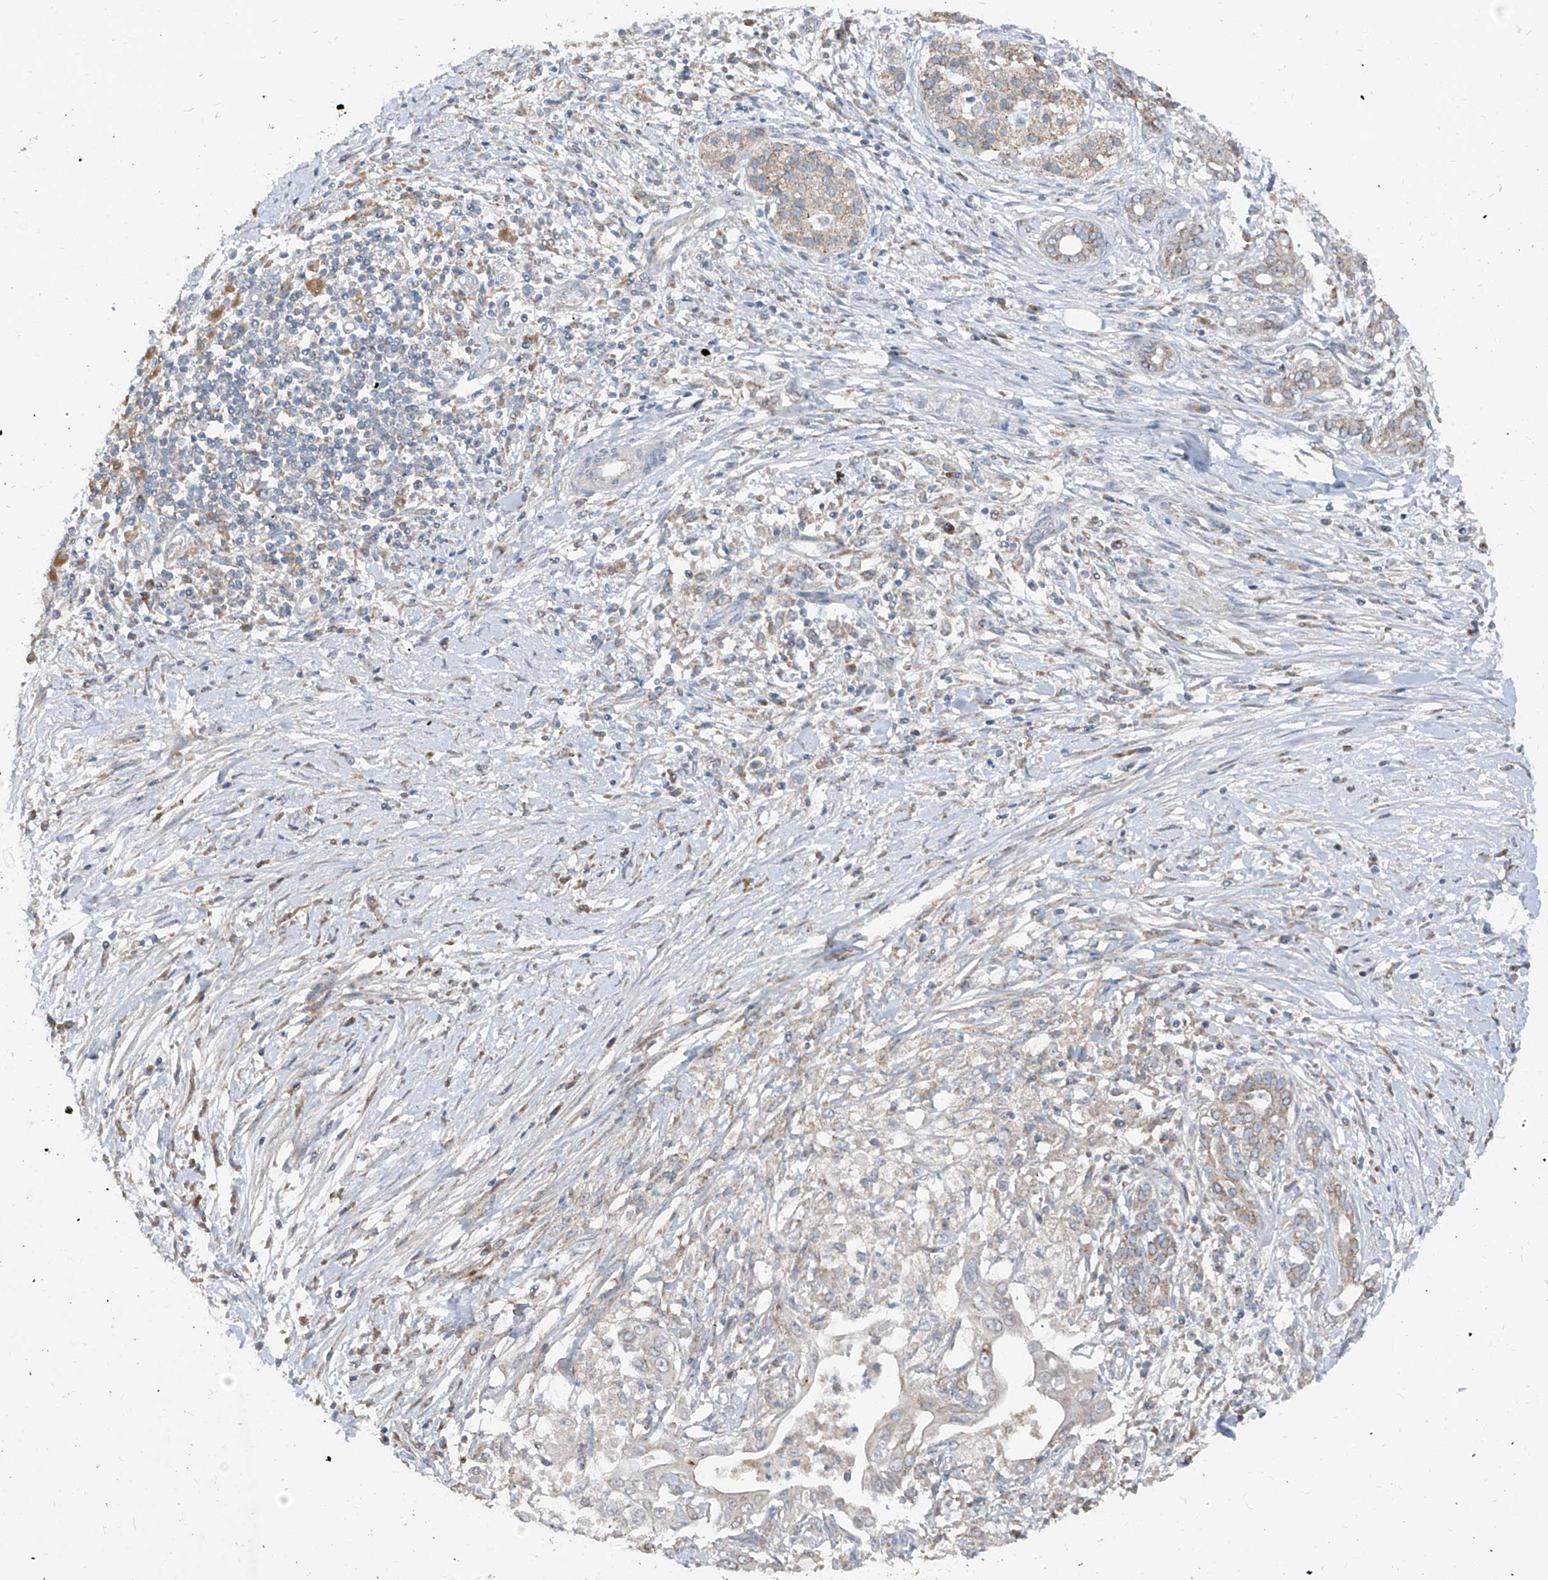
{"staining": {"intensity": "moderate", "quantity": "25%-75%", "location": "cytoplasmic/membranous"}, "tissue": "pancreatic cancer", "cell_type": "Tumor cells", "image_type": "cancer", "snomed": [{"axis": "morphology", "description": "Adenocarcinoma, NOS"}, {"axis": "topography", "description": "Pancreas"}], "caption": "Protein expression analysis of human pancreatic cancer (adenocarcinoma) reveals moderate cytoplasmic/membranous expression in approximately 25%-75% of tumor cells.", "gene": "ABCD3", "patient": {"sex": "male", "age": 58}}